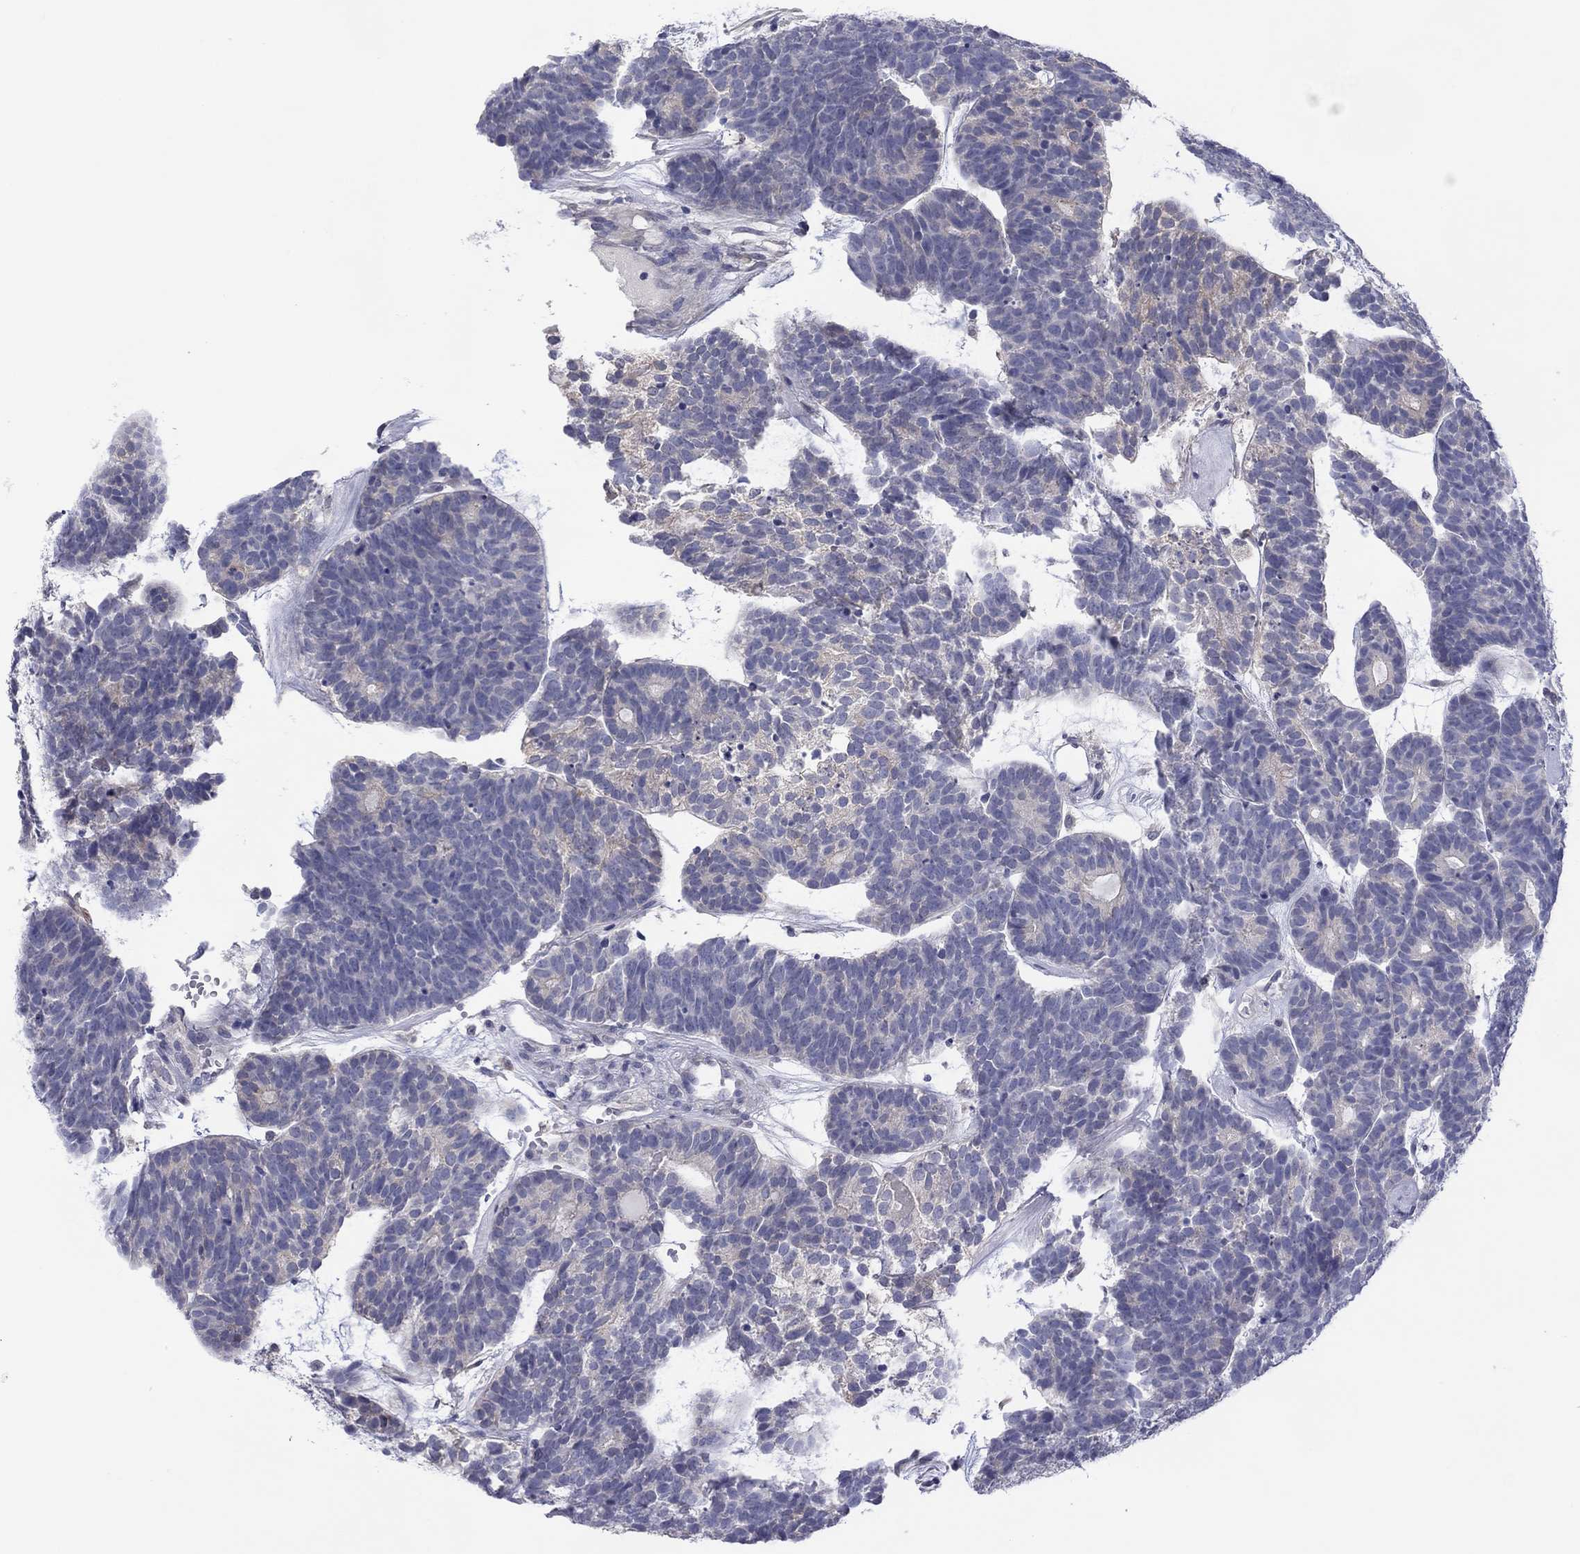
{"staining": {"intensity": "weak", "quantity": "<25%", "location": "cytoplasmic/membranous"}, "tissue": "head and neck cancer", "cell_type": "Tumor cells", "image_type": "cancer", "snomed": [{"axis": "morphology", "description": "Adenocarcinoma, NOS"}, {"axis": "topography", "description": "Head-Neck"}], "caption": "Immunohistochemistry micrograph of human adenocarcinoma (head and neck) stained for a protein (brown), which reveals no staining in tumor cells.", "gene": "CYP2B6", "patient": {"sex": "female", "age": 81}}